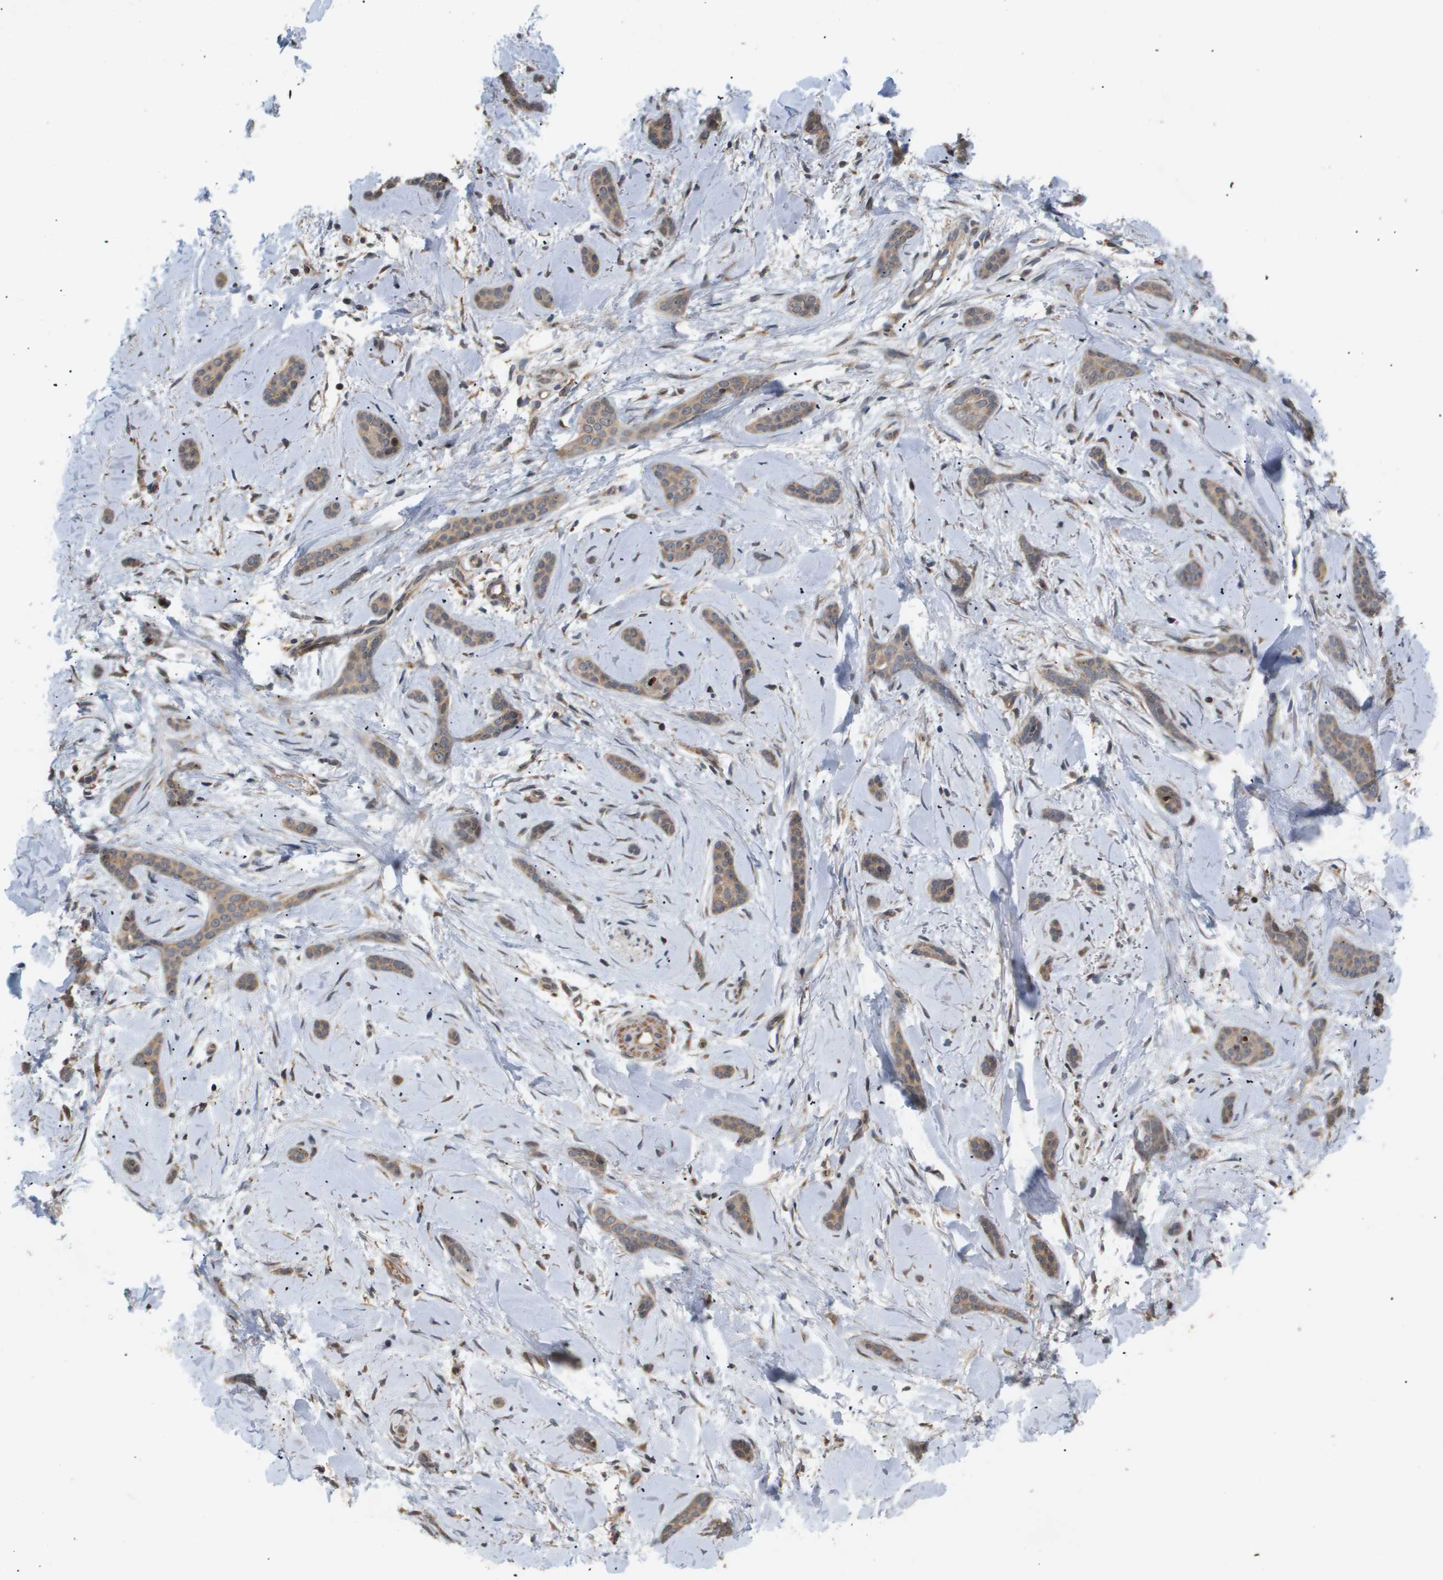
{"staining": {"intensity": "weak", "quantity": ">75%", "location": "cytoplasmic/membranous"}, "tissue": "skin cancer", "cell_type": "Tumor cells", "image_type": "cancer", "snomed": [{"axis": "morphology", "description": "Basal cell carcinoma"}, {"axis": "morphology", "description": "Adnexal tumor, benign"}, {"axis": "topography", "description": "Skin"}], "caption": "Basal cell carcinoma (skin) stained with a brown dye demonstrates weak cytoplasmic/membranous positive positivity in about >75% of tumor cells.", "gene": "PDGFB", "patient": {"sex": "female", "age": 42}}